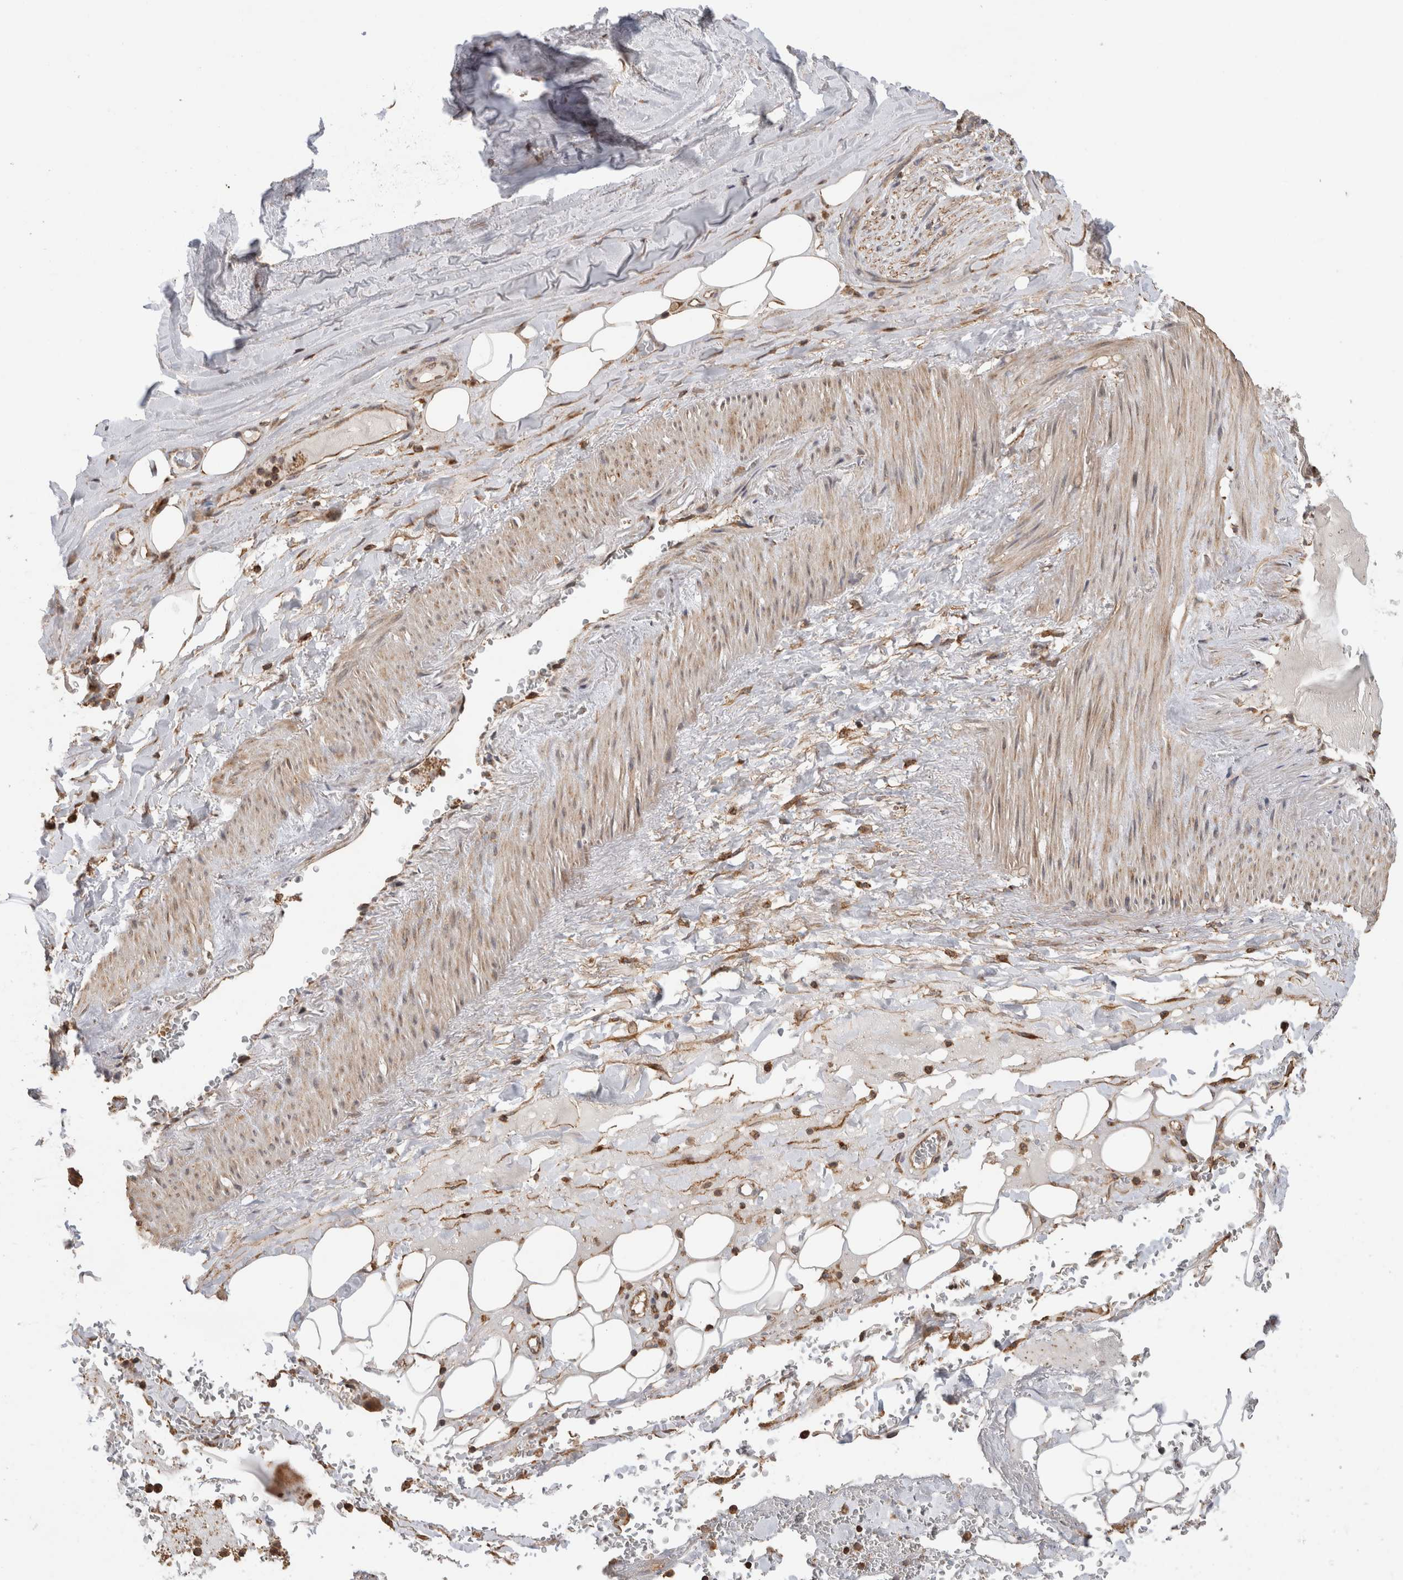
{"staining": {"intensity": "moderate", "quantity": "25%-75%", "location": "cytoplasmic/membranous"}, "tissue": "adipose tissue", "cell_type": "Adipocytes", "image_type": "normal", "snomed": [{"axis": "morphology", "description": "Normal tissue, NOS"}, {"axis": "topography", "description": "Cartilage tissue"}], "caption": "A histopathology image showing moderate cytoplasmic/membranous staining in approximately 25%-75% of adipocytes in benign adipose tissue, as visualized by brown immunohistochemical staining.", "gene": "IMMP2L", "patient": {"sex": "female", "age": 63}}